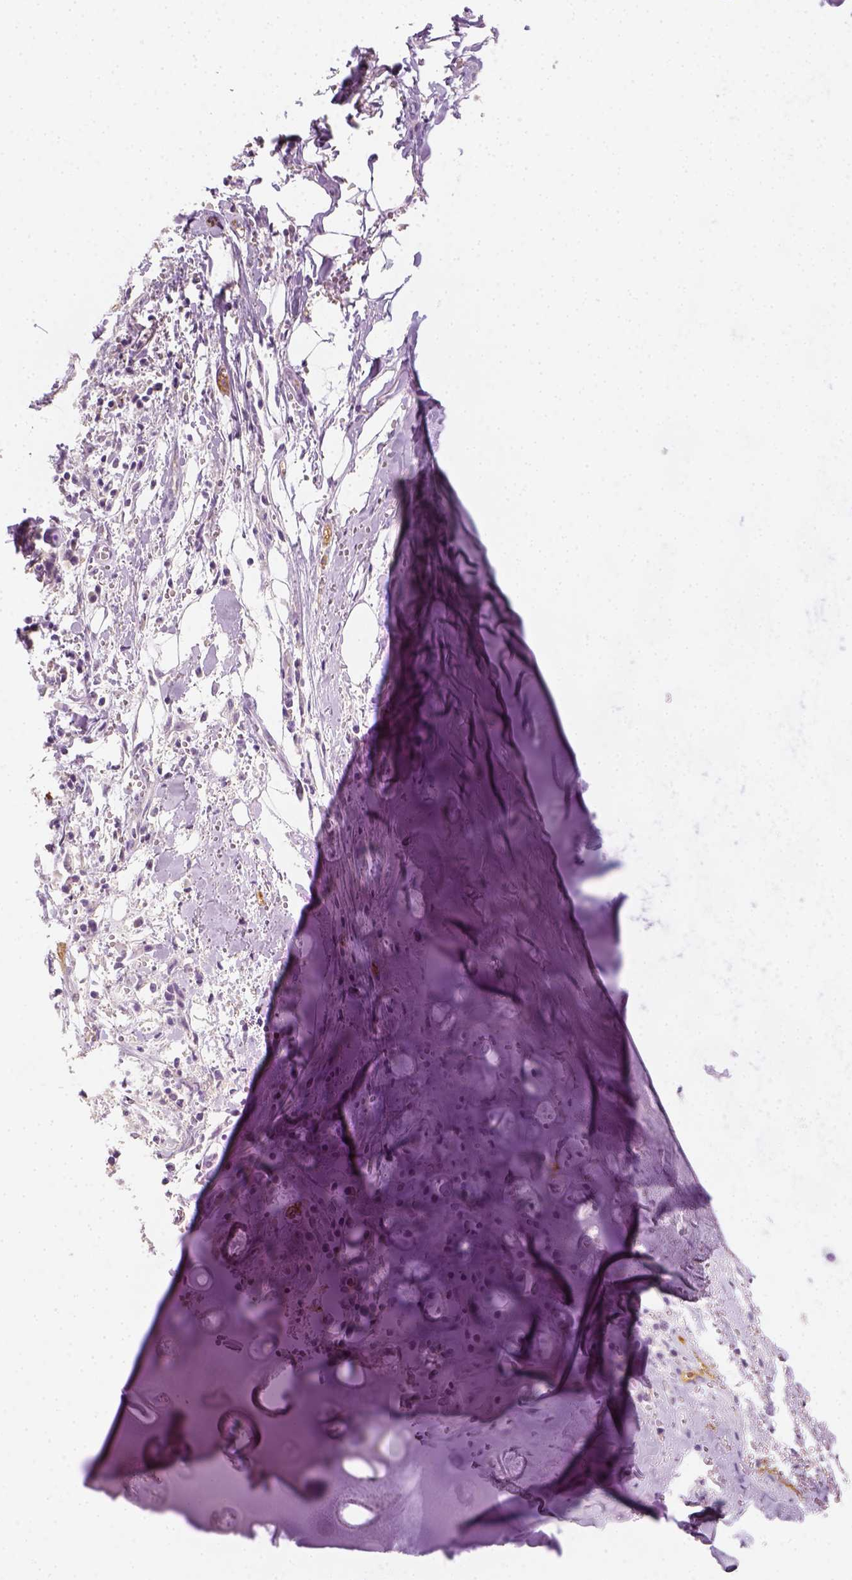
{"staining": {"intensity": "negative", "quantity": "none", "location": "none"}, "tissue": "adipose tissue", "cell_type": "Adipocytes", "image_type": "normal", "snomed": [{"axis": "morphology", "description": "Normal tissue, NOS"}, {"axis": "morphology", "description": "Squamous cell carcinoma, NOS"}, {"axis": "topography", "description": "Cartilage tissue"}, {"axis": "topography", "description": "Bronchus"}, {"axis": "topography", "description": "Lung"}], "caption": "This is an immunohistochemistry (IHC) micrograph of normal adipose tissue. There is no positivity in adipocytes.", "gene": "FAM163B", "patient": {"sex": "male", "age": 66}}